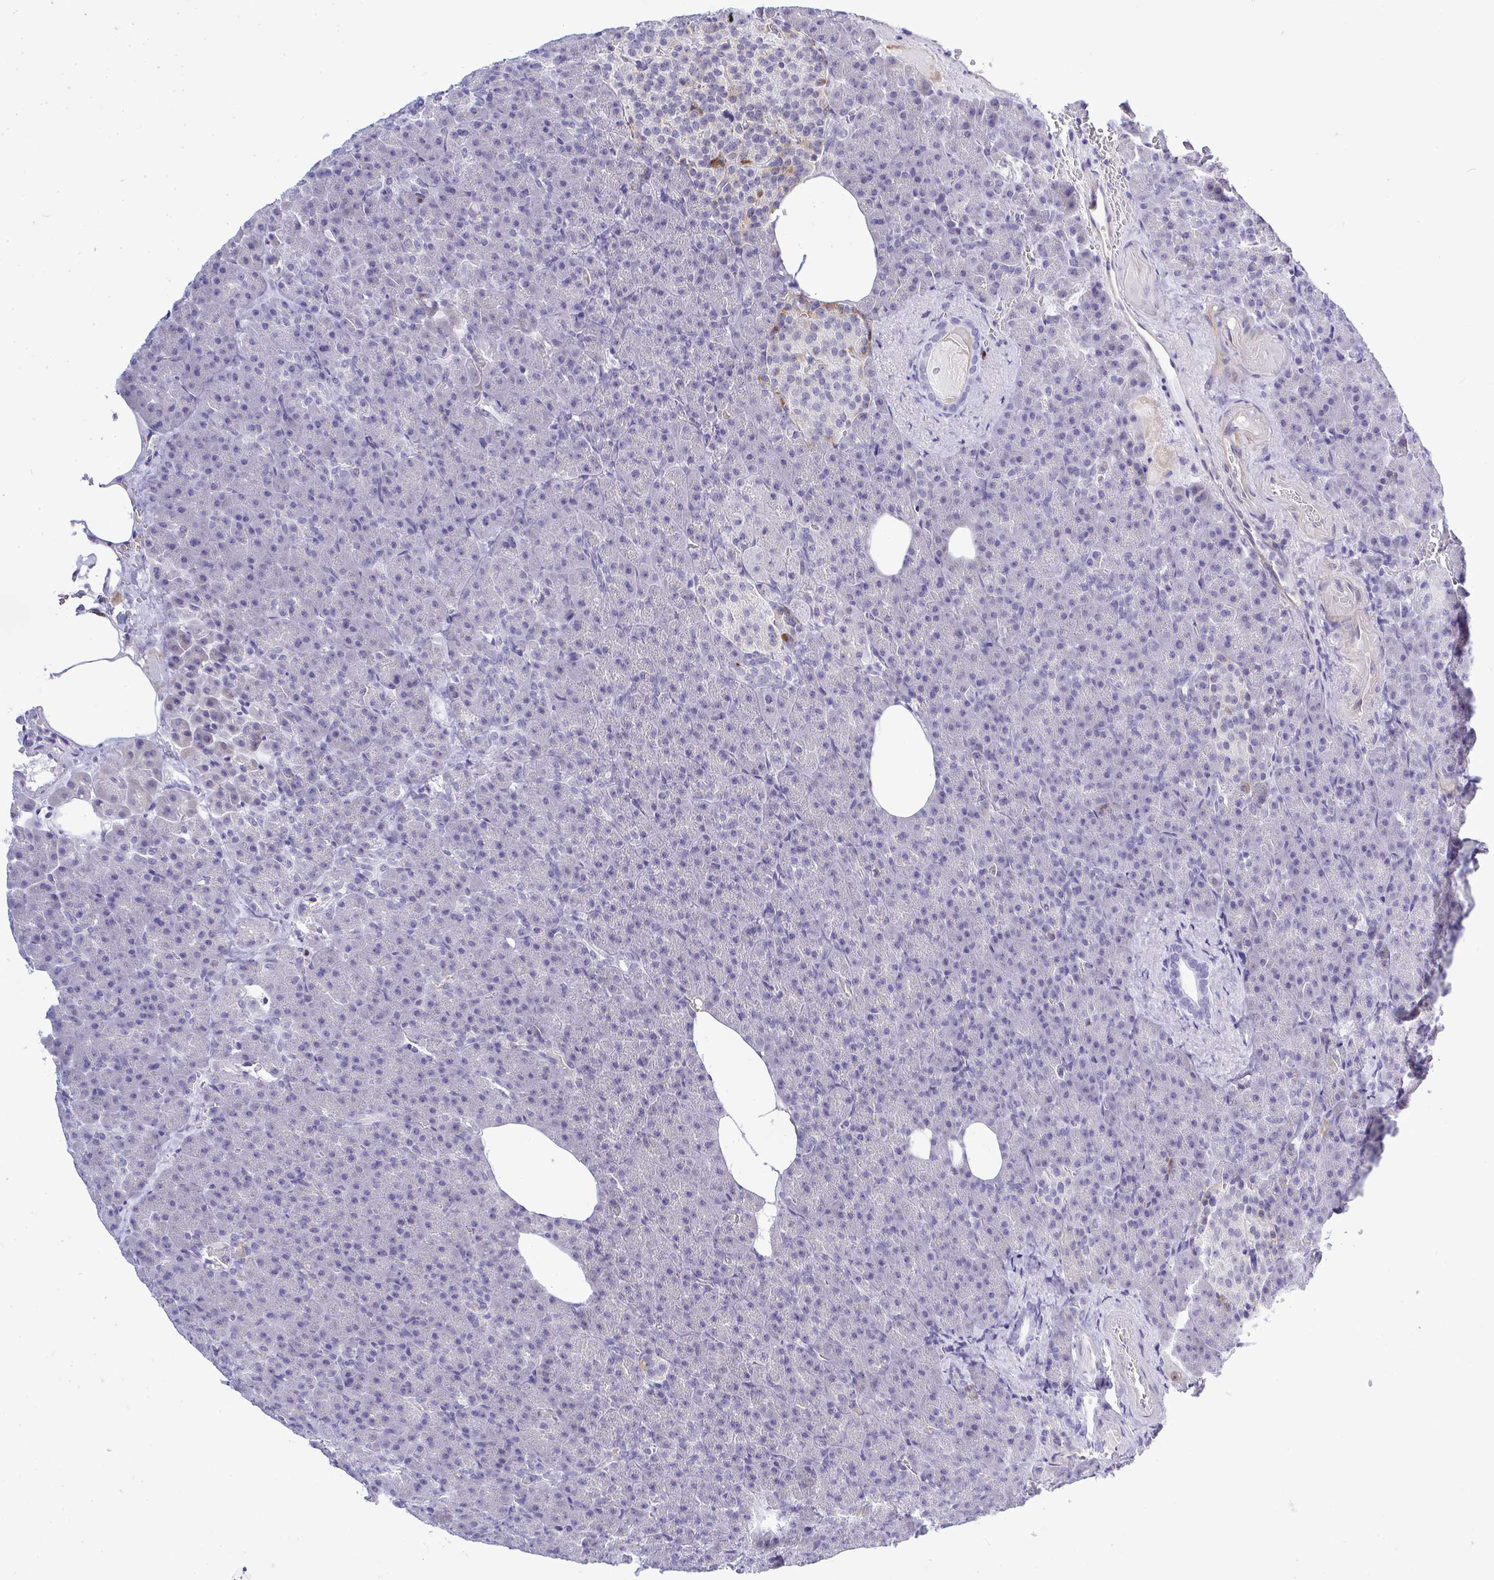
{"staining": {"intensity": "negative", "quantity": "none", "location": "none"}, "tissue": "pancreas", "cell_type": "Exocrine glandular cells", "image_type": "normal", "snomed": [{"axis": "morphology", "description": "Normal tissue, NOS"}, {"axis": "topography", "description": "Pancreas"}], "caption": "An image of human pancreas is negative for staining in exocrine glandular cells. (Stains: DAB immunohistochemistry (IHC) with hematoxylin counter stain, Microscopy: brightfield microscopy at high magnification).", "gene": "SLC25A51", "patient": {"sex": "female", "age": 74}}